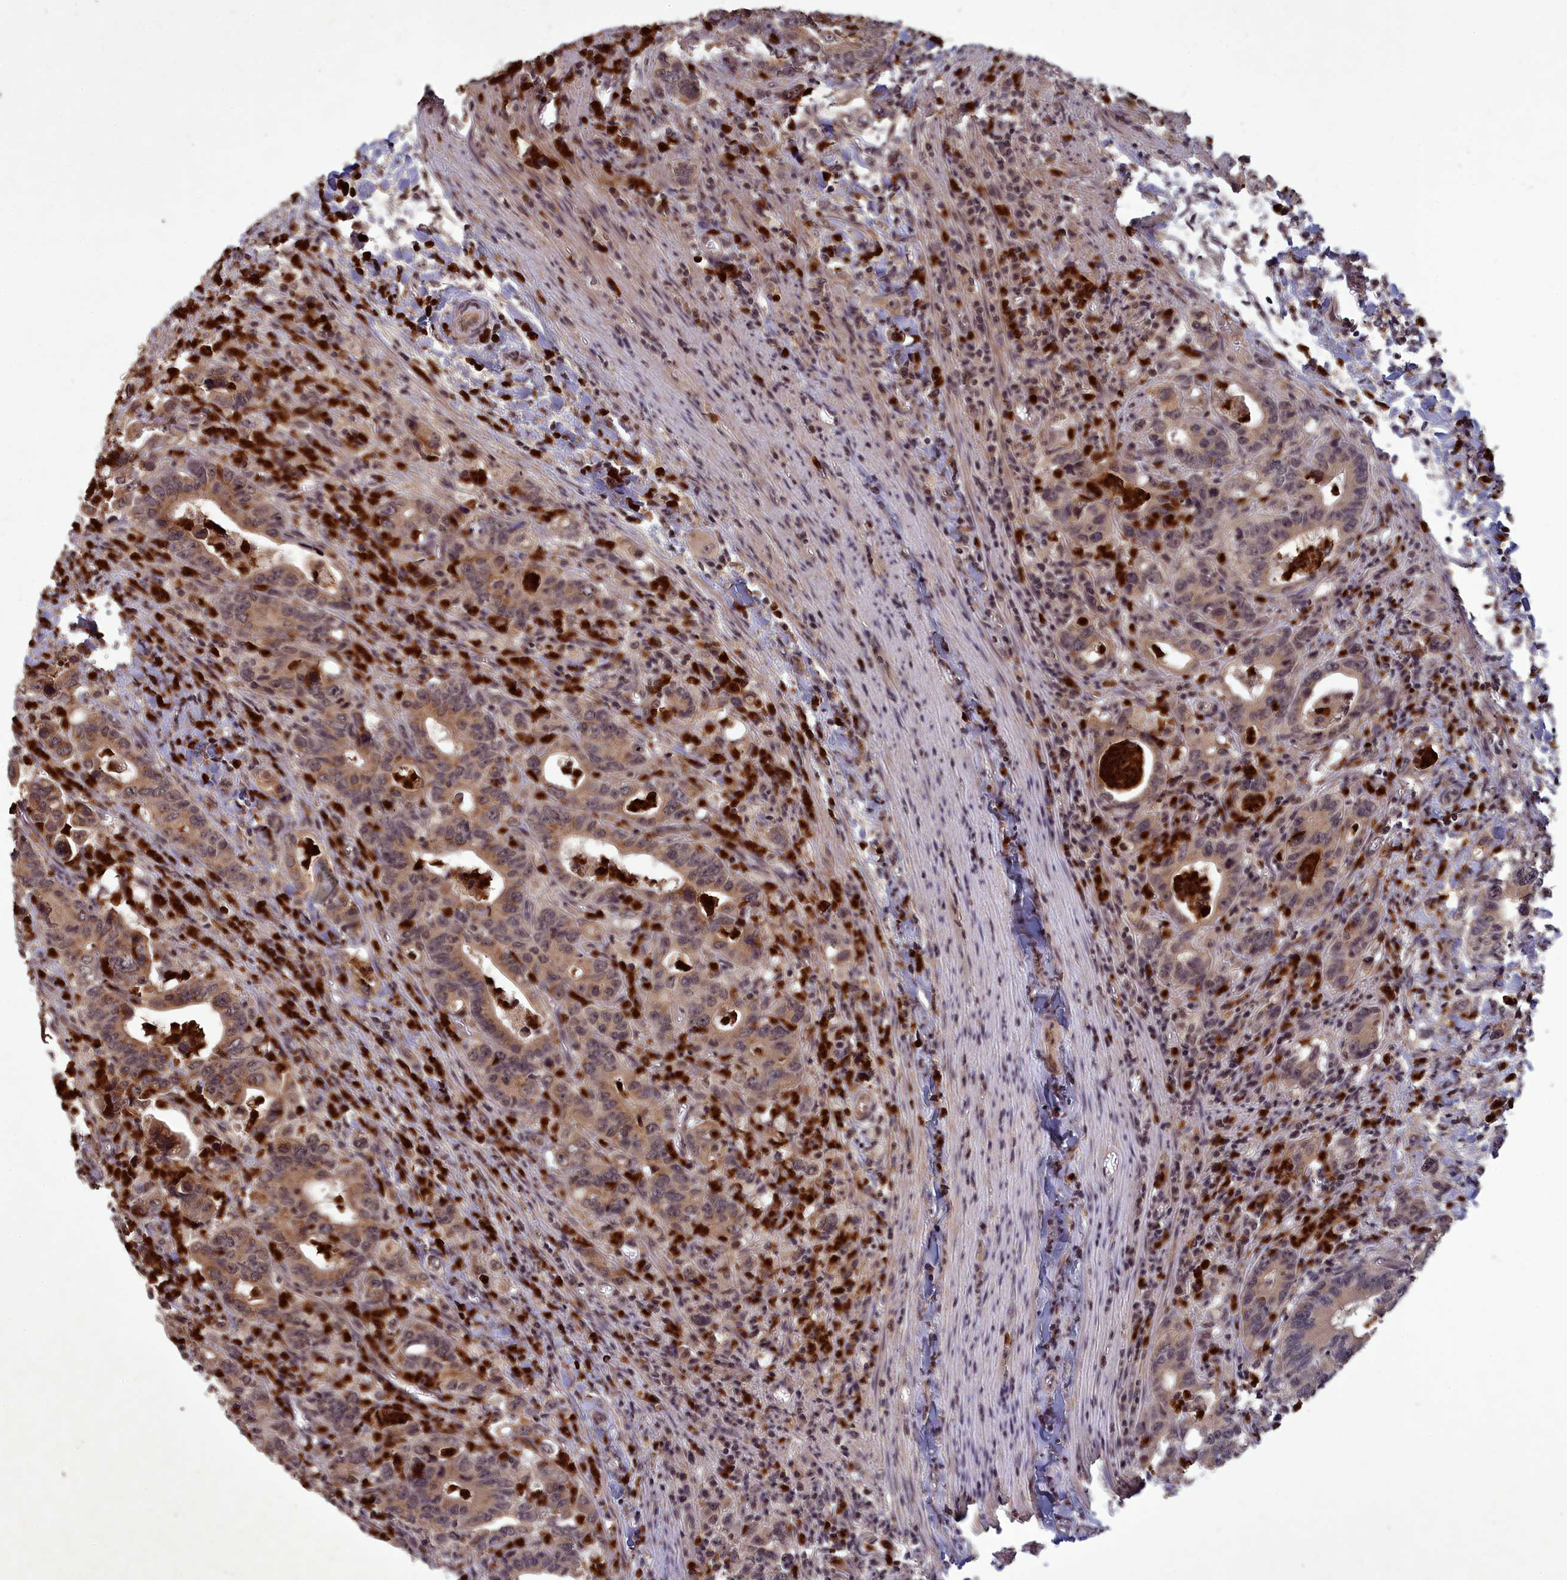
{"staining": {"intensity": "moderate", "quantity": ">75%", "location": "cytoplasmic/membranous,nuclear"}, "tissue": "colorectal cancer", "cell_type": "Tumor cells", "image_type": "cancer", "snomed": [{"axis": "morphology", "description": "Adenocarcinoma, NOS"}, {"axis": "topography", "description": "Colon"}], "caption": "Immunohistochemical staining of human colorectal adenocarcinoma exhibits medium levels of moderate cytoplasmic/membranous and nuclear protein positivity in about >75% of tumor cells.", "gene": "SRMS", "patient": {"sex": "female", "age": 75}}